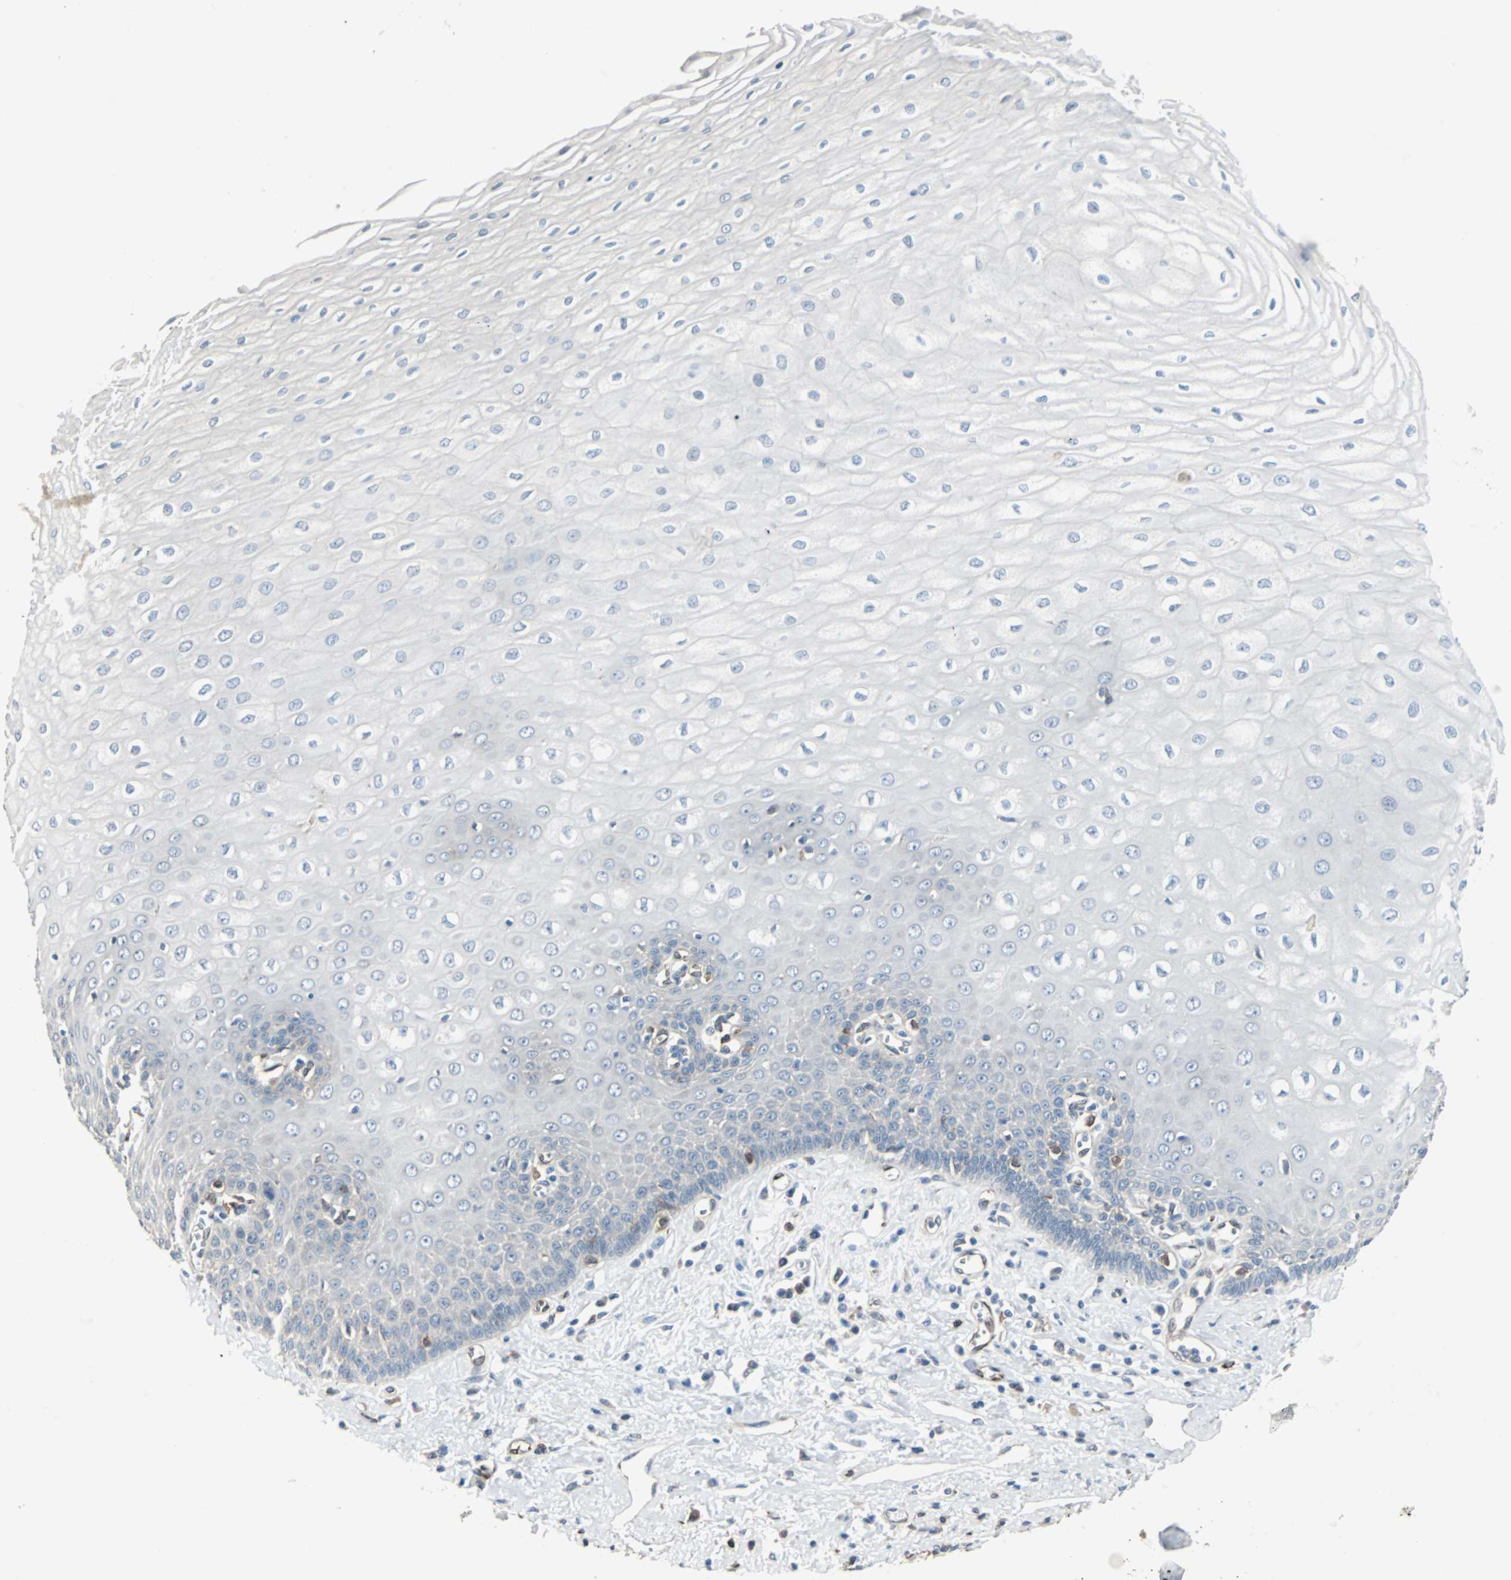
{"staining": {"intensity": "weak", "quantity": "<25%", "location": "cytoplasmic/membranous"}, "tissue": "esophagus", "cell_type": "Squamous epithelial cells", "image_type": "normal", "snomed": [{"axis": "morphology", "description": "Normal tissue, NOS"}, {"axis": "morphology", "description": "Squamous cell carcinoma, NOS"}, {"axis": "topography", "description": "Esophagus"}], "caption": "DAB immunohistochemical staining of benign human esophagus shows no significant positivity in squamous epithelial cells. (Brightfield microscopy of DAB (3,3'-diaminobenzidine) IHC at high magnification).", "gene": "SWAP70", "patient": {"sex": "male", "age": 65}}